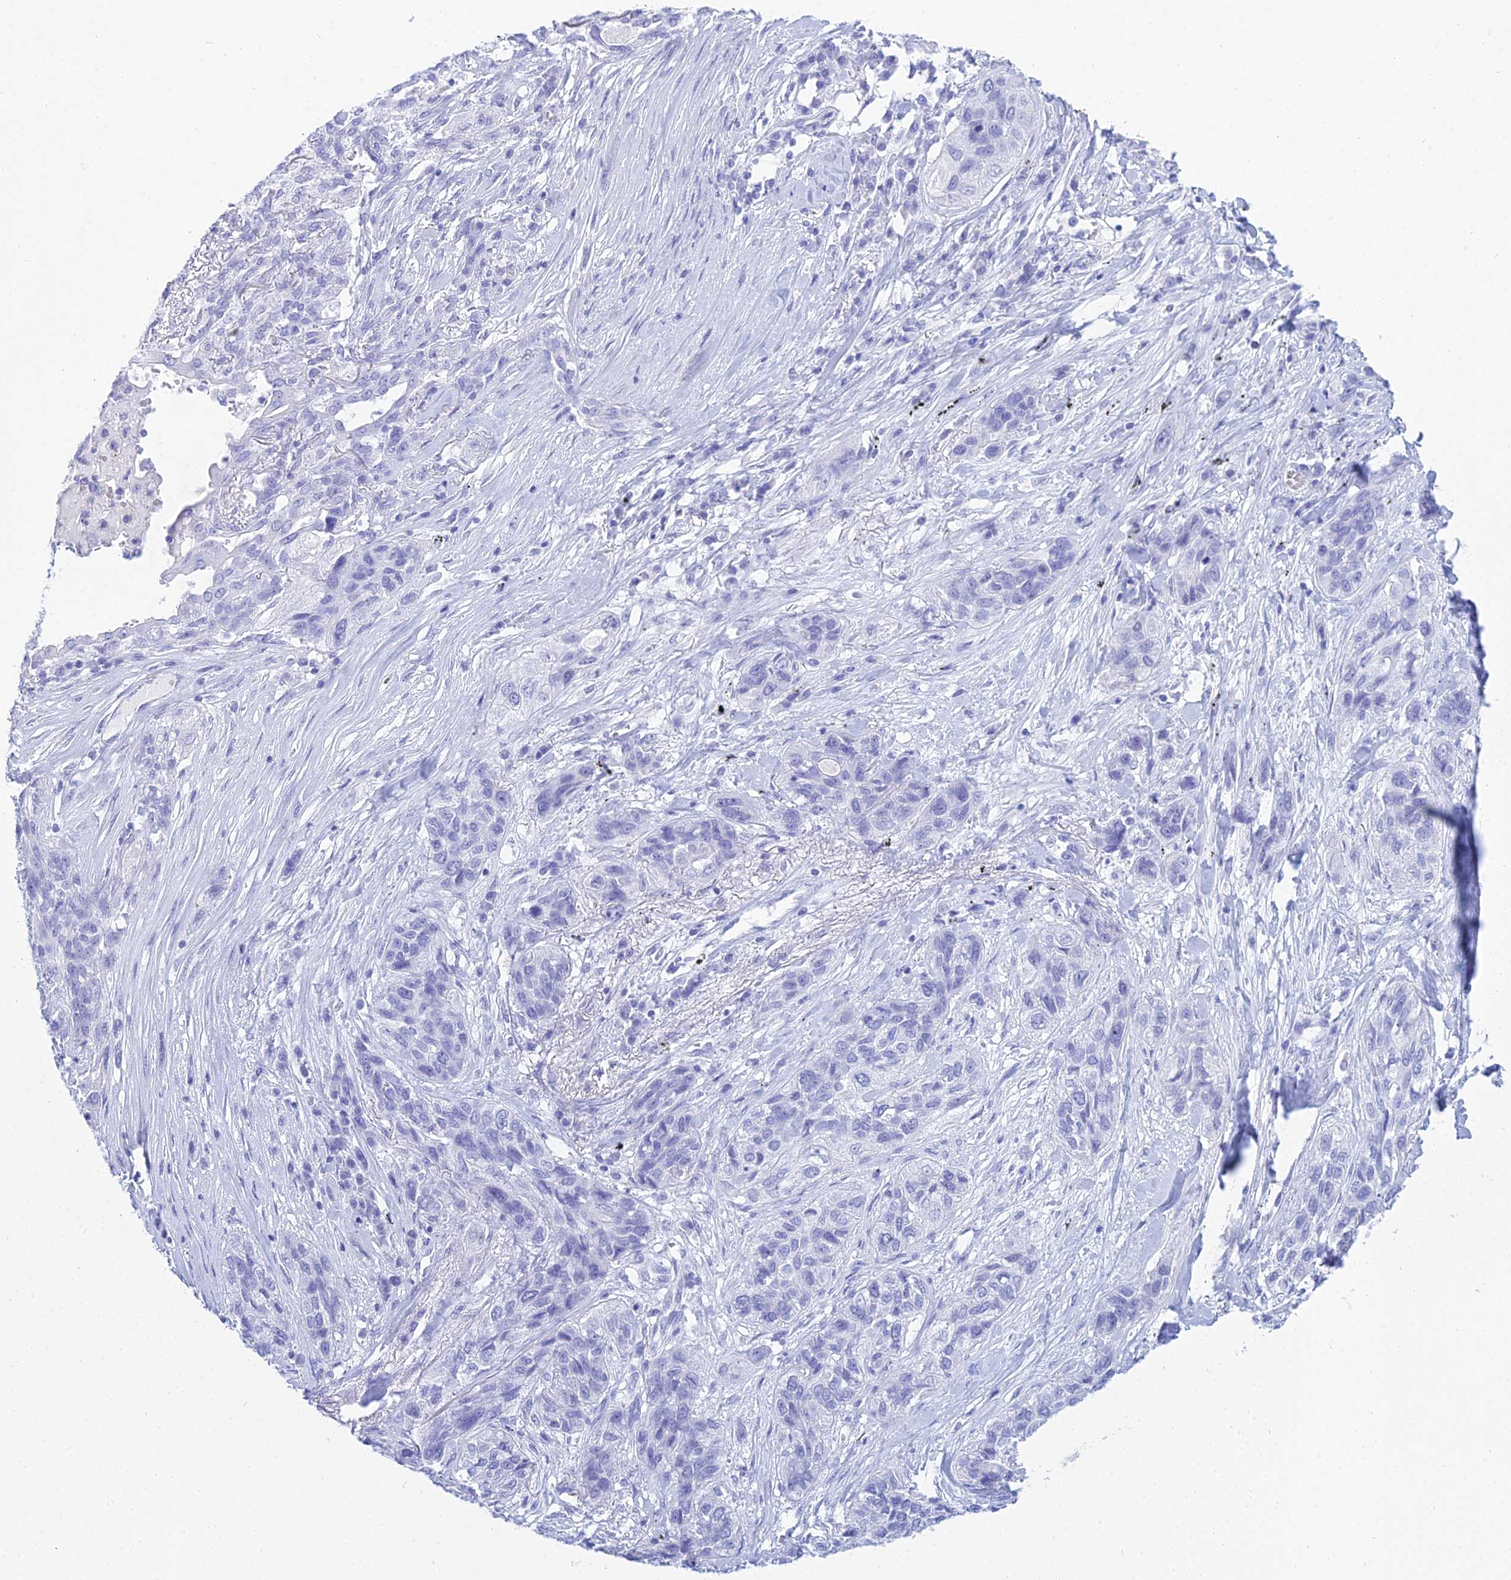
{"staining": {"intensity": "negative", "quantity": "none", "location": "none"}, "tissue": "lung cancer", "cell_type": "Tumor cells", "image_type": "cancer", "snomed": [{"axis": "morphology", "description": "Squamous cell carcinoma, NOS"}, {"axis": "topography", "description": "Lung"}], "caption": "Lung cancer was stained to show a protein in brown. There is no significant staining in tumor cells. (DAB (3,3'-diaminobenzidine) immunohistochemistry (IHC) visualized using brightfield microscopy, high magnification).", "gene": "PATE4", "patient": {"sex": "female", "age": 70}}